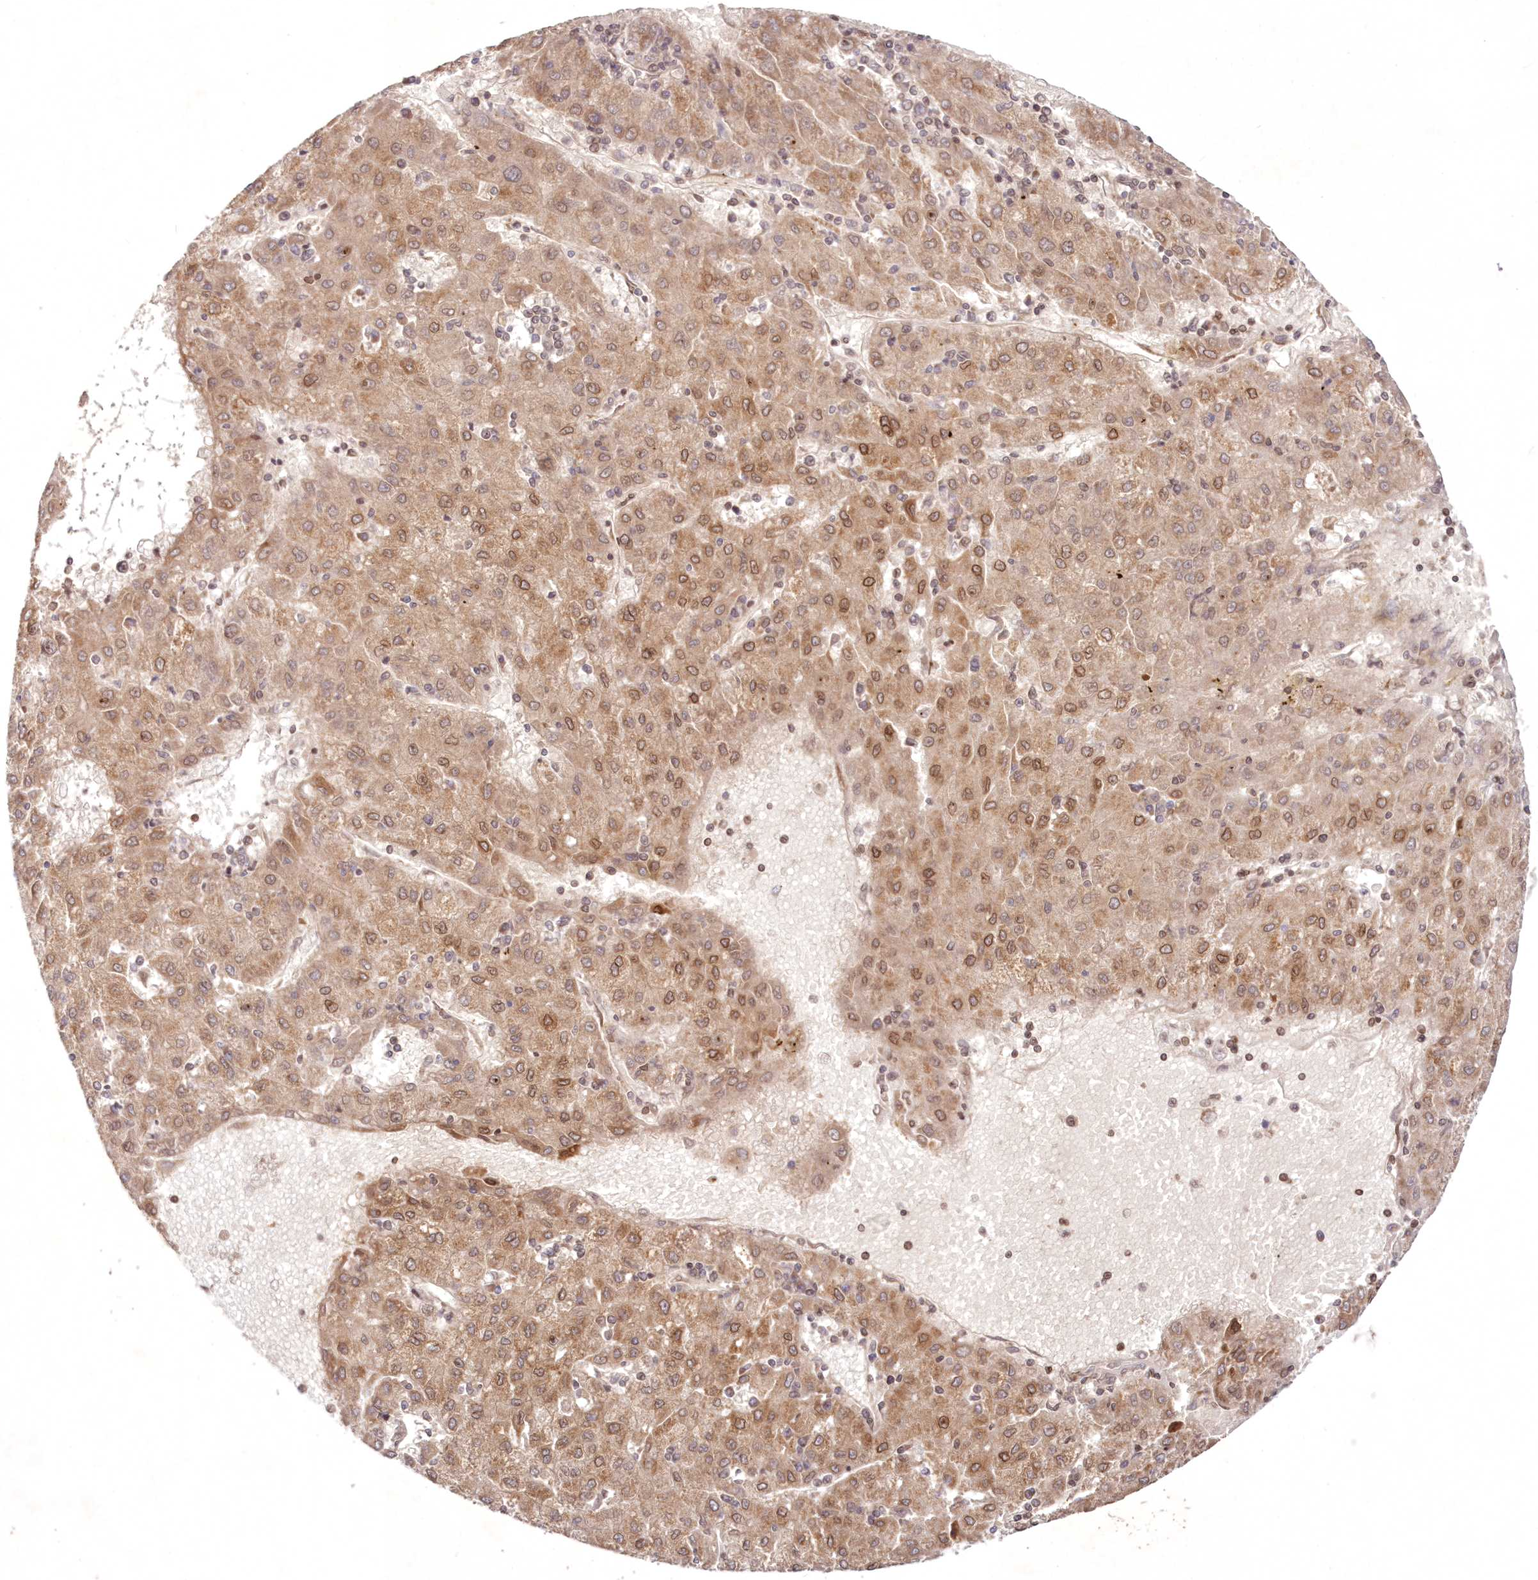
{"staining": {"intensity": "moderate", "quantity": ">75%", "location": "cytoplasmic/membranous,nuclear"}, "tissue": "liver cancer", "cell_type": "Tumor cells", "image_type": "cancer", "snomed": [{"axis": "morphology", "description": "Carcinoma, Hepatocellular, NOS"}, {"axis": "topography", "description": "Liver"}], "caption": "Liver cancer was stained to show a protein in brown. There is medium levels of moderate cytoplasmic/membranous and nuclear positivity in approximately >75% of tumor cells. The staining was performed using DAB (3,3'-diaminobenzidine), with brown indicating positive protein expression. Nuclei are stained blue with hematoxylin.", "gene": "DNAJC27", "patient": {"sex": "male", "age": 72}}